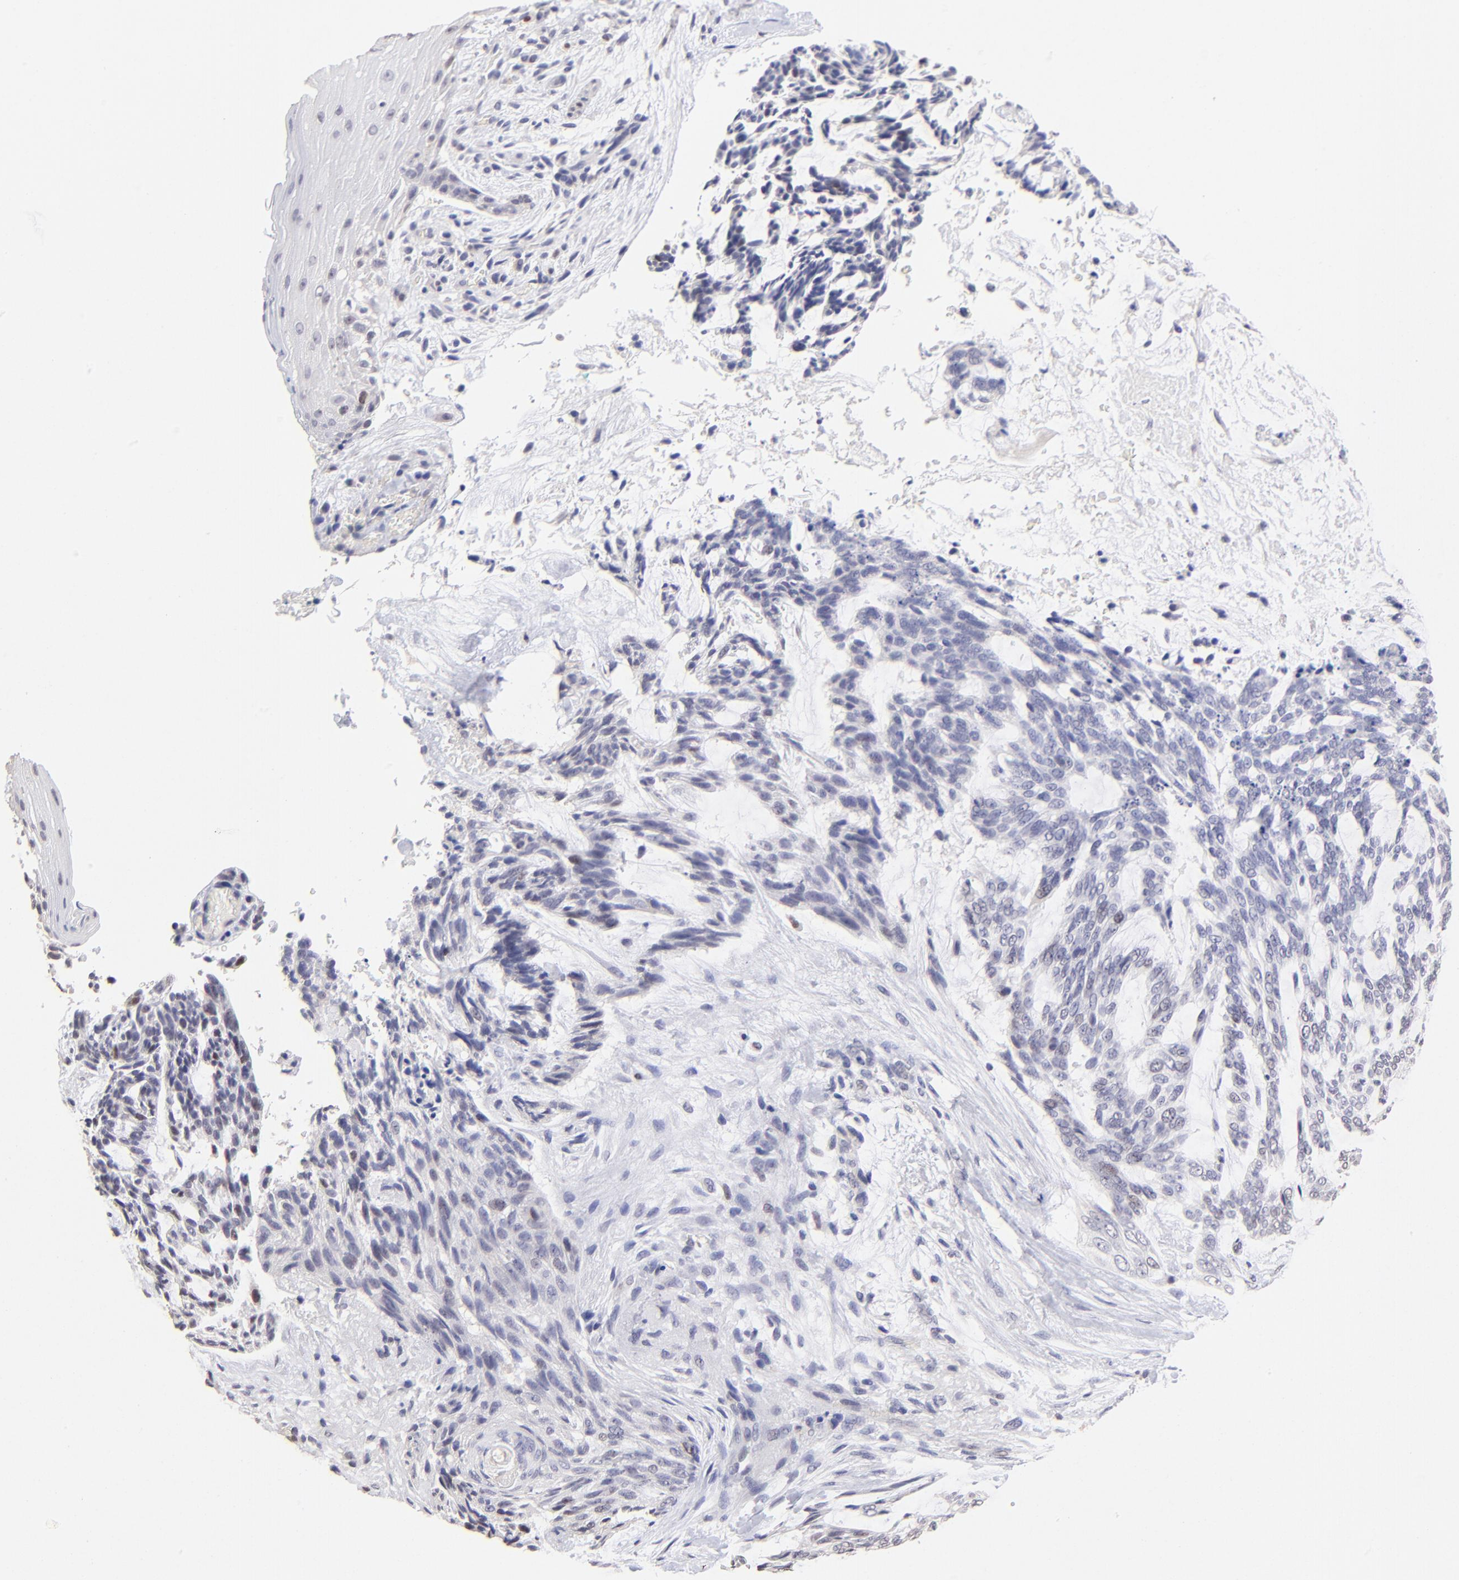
{"staining": {"intensity": "weak", "quantity": "<25%", "location": "nuclear"}, "tissue": "skin cancer", "cell_type": "Tumor cells", "image_type": "cancer", "snomed": [{"axis": "morphology", "description": "Normal tissue, NOS"}, {"axis": "morphology", "description": "Basal cell carcinoma"}, {"axis": "topography", "description": "Skin"}], "caption": "Immunohistochemical staining of human basal cell carcinoma (skin) exhibits no significant staining in tumor cells.", "gene": "DNMT1", "patient": {"sex": "female", "age": 71}}